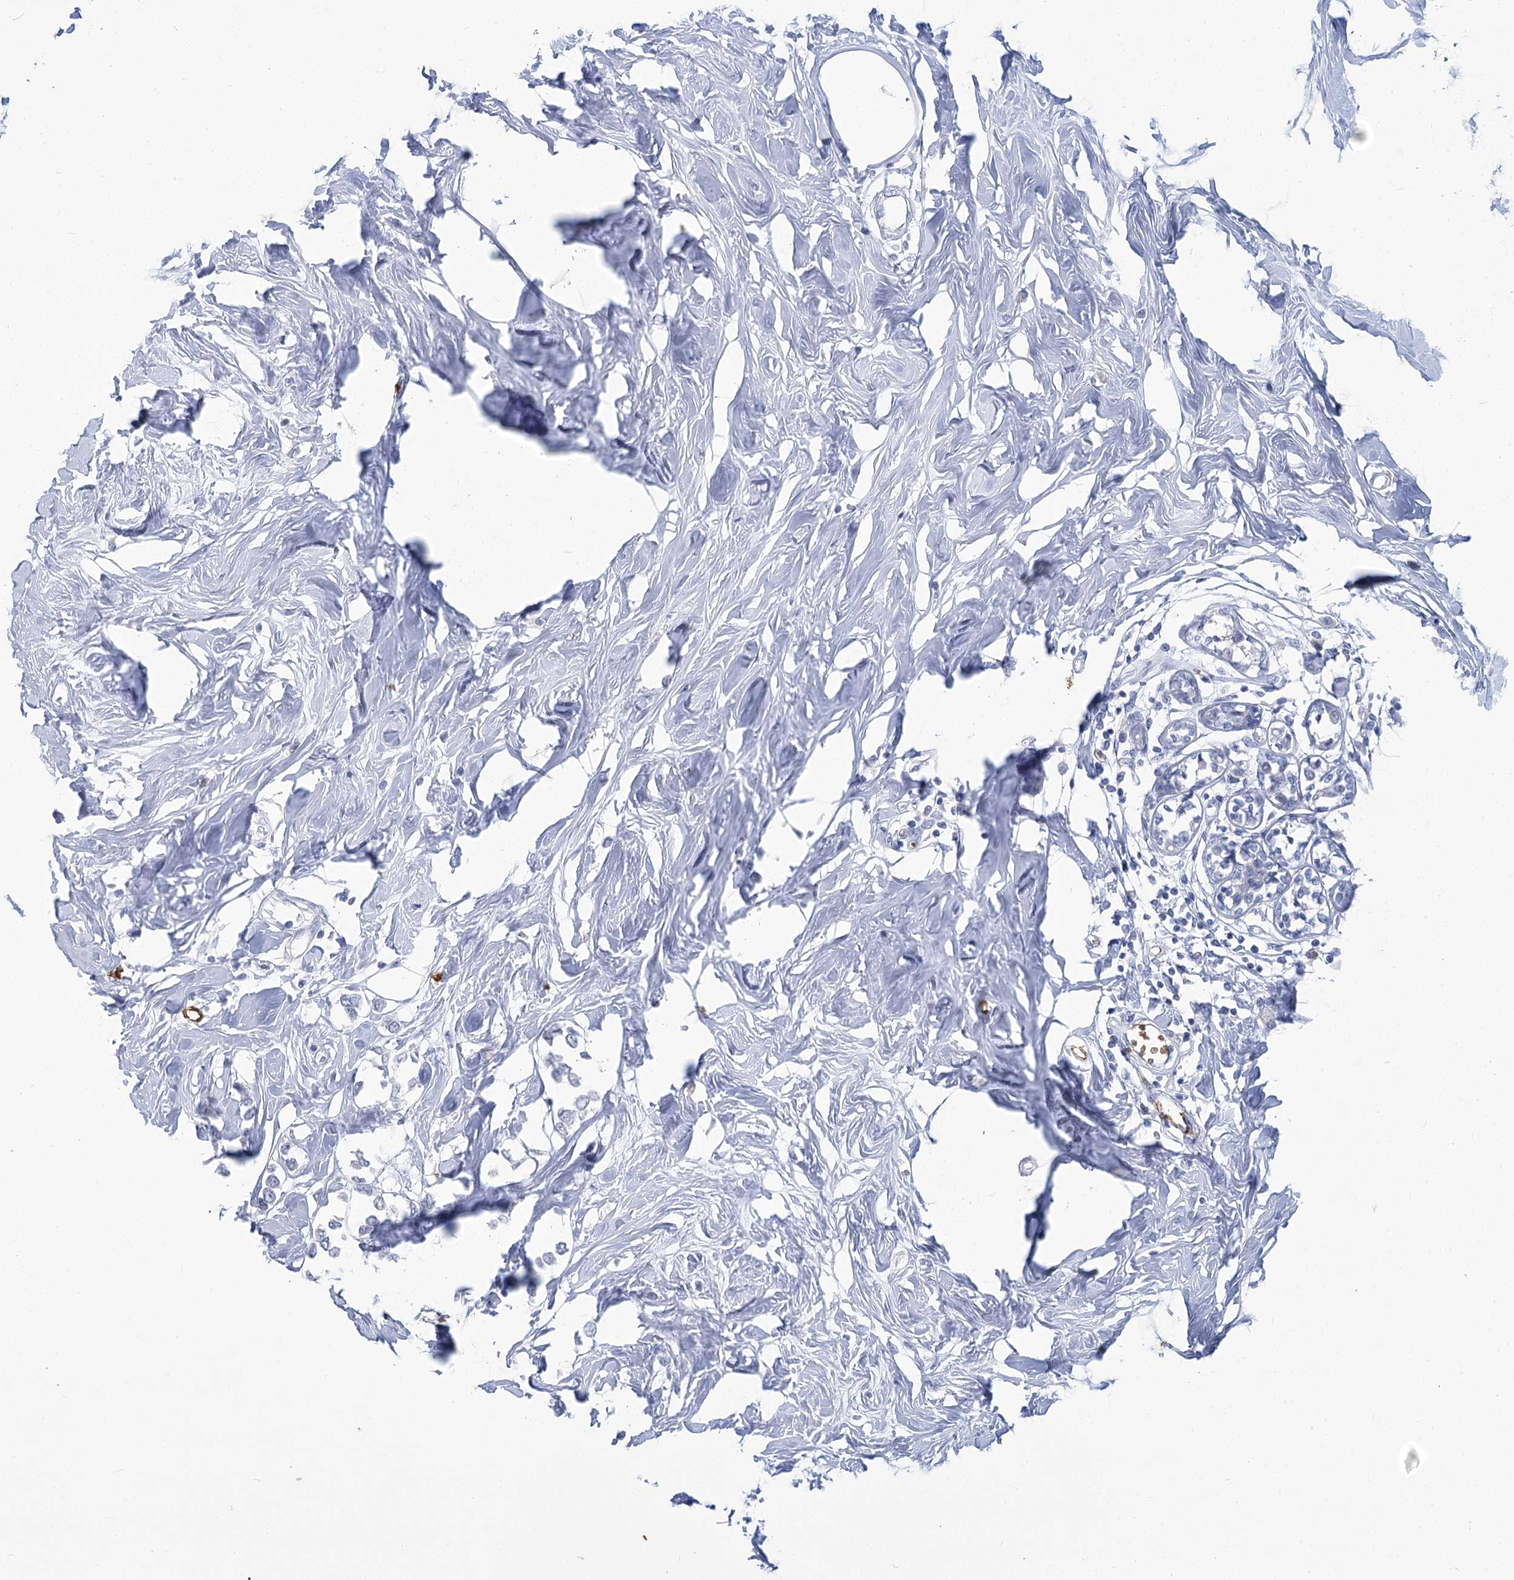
{"staining": {"intensity": "negative", "quantity": "none", "location": "none"}, "tissue": "breast cancer", "cell_type": "Tumor cells", "image_type": "cancer", "snomed": [{"axis": "morphology", "description": "Lobular carcinoma"}, {"axis": "topography", "description": "Breast"}], "caption": "Tumor cells show no significant expression in breast cancer.", "gene": "HBA1", "patient": {"sex": "female", "age": 51}}